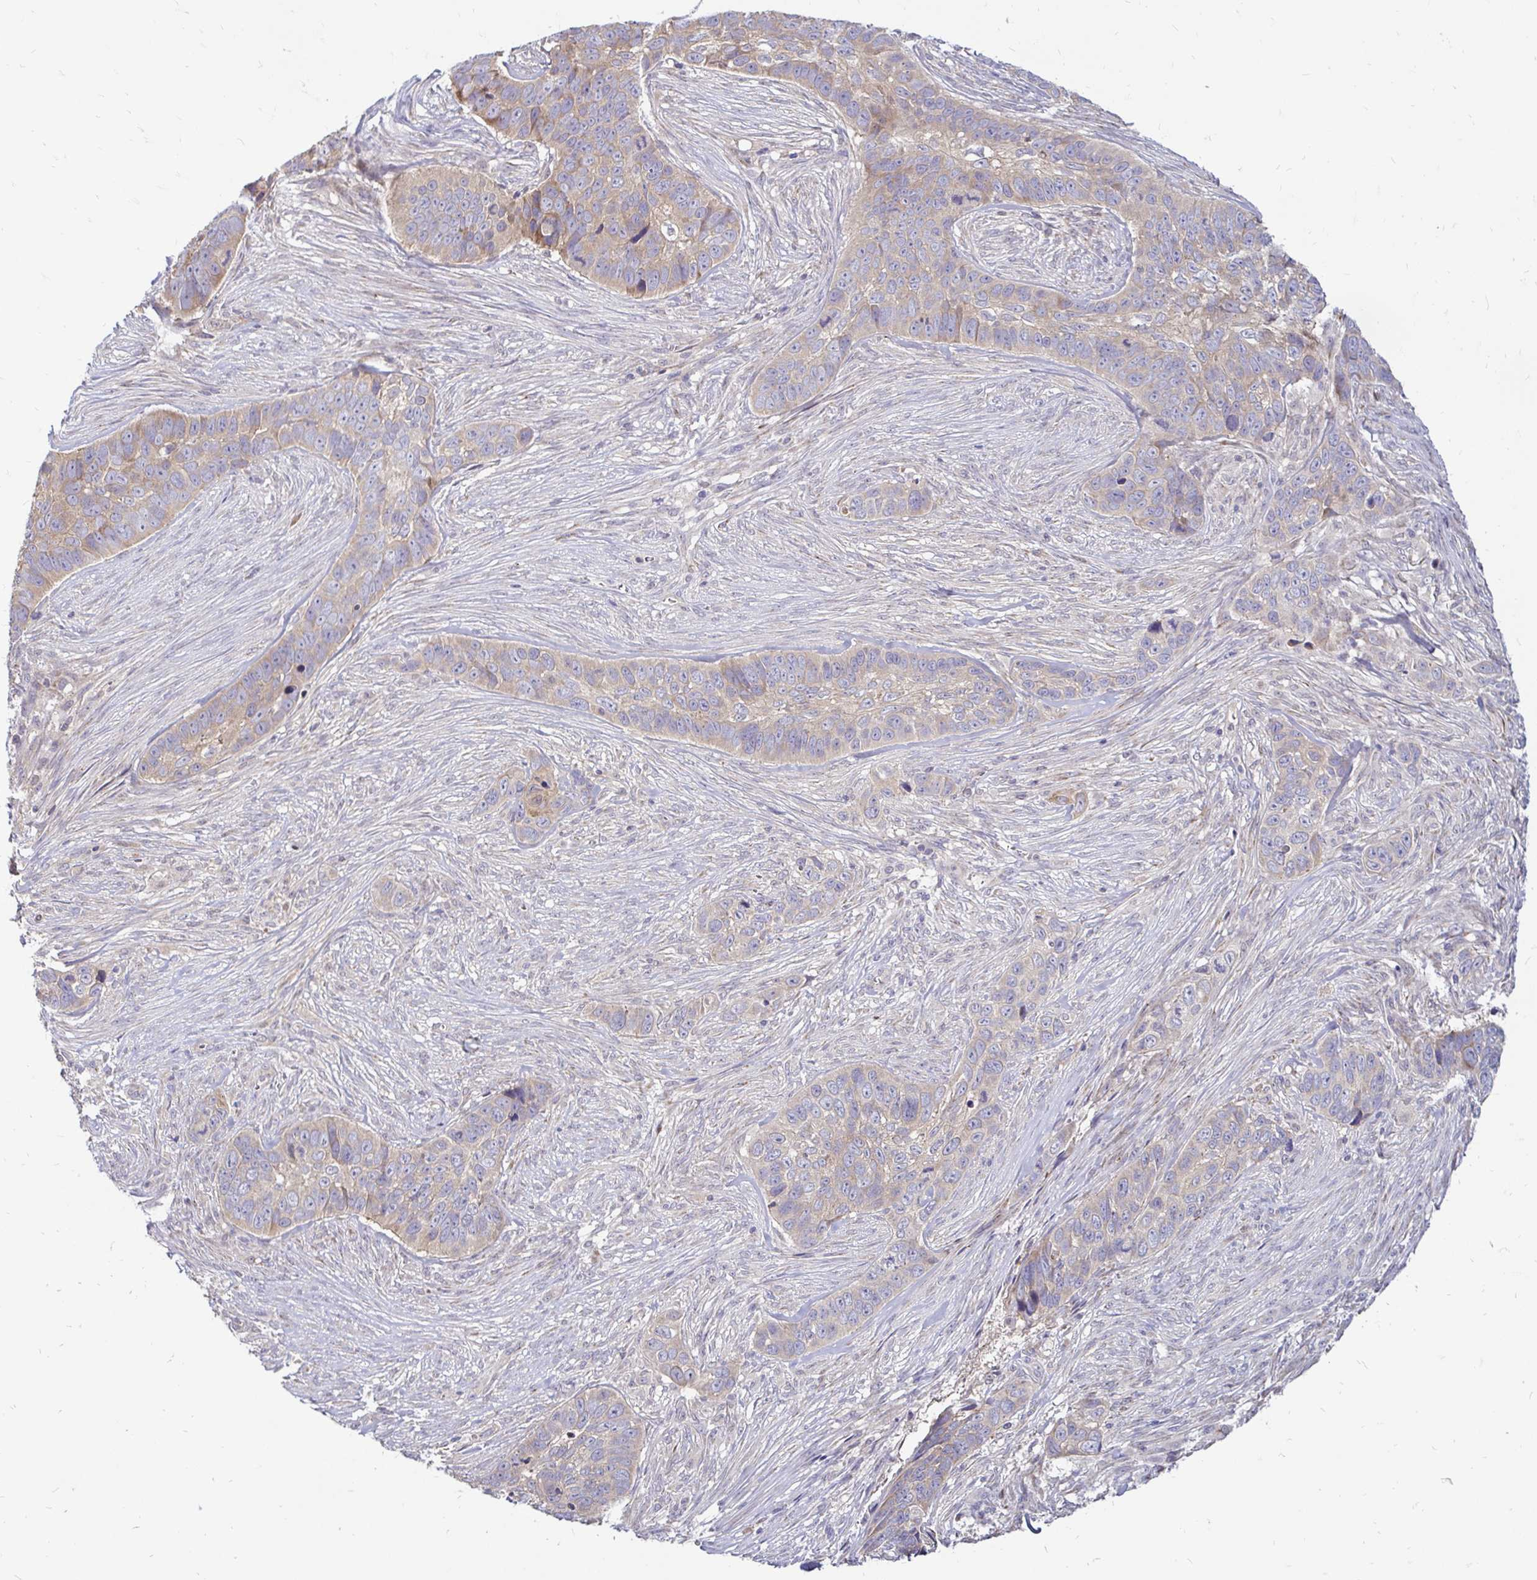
{"staining": {"intensity": "weak", "quantity": "25%-75%", "location": "cytoplasmic/membranous"}, "tissue": "skin cancer", "cell_type": "Tumor cells", "image_type": "cancer", "snomed": [{"axis": "morphology", "description": "Basal cell carcinoma"}, {"axis": "topography", "description": "Skin"}], "caption": "A brown stain shows weak cytoplasmic/membranous expression of a protein in basal cell carcinoma (skin) tumor cells.", "gene": "ARHGEF37", "patient": {"sex": "female", "age": 82}}